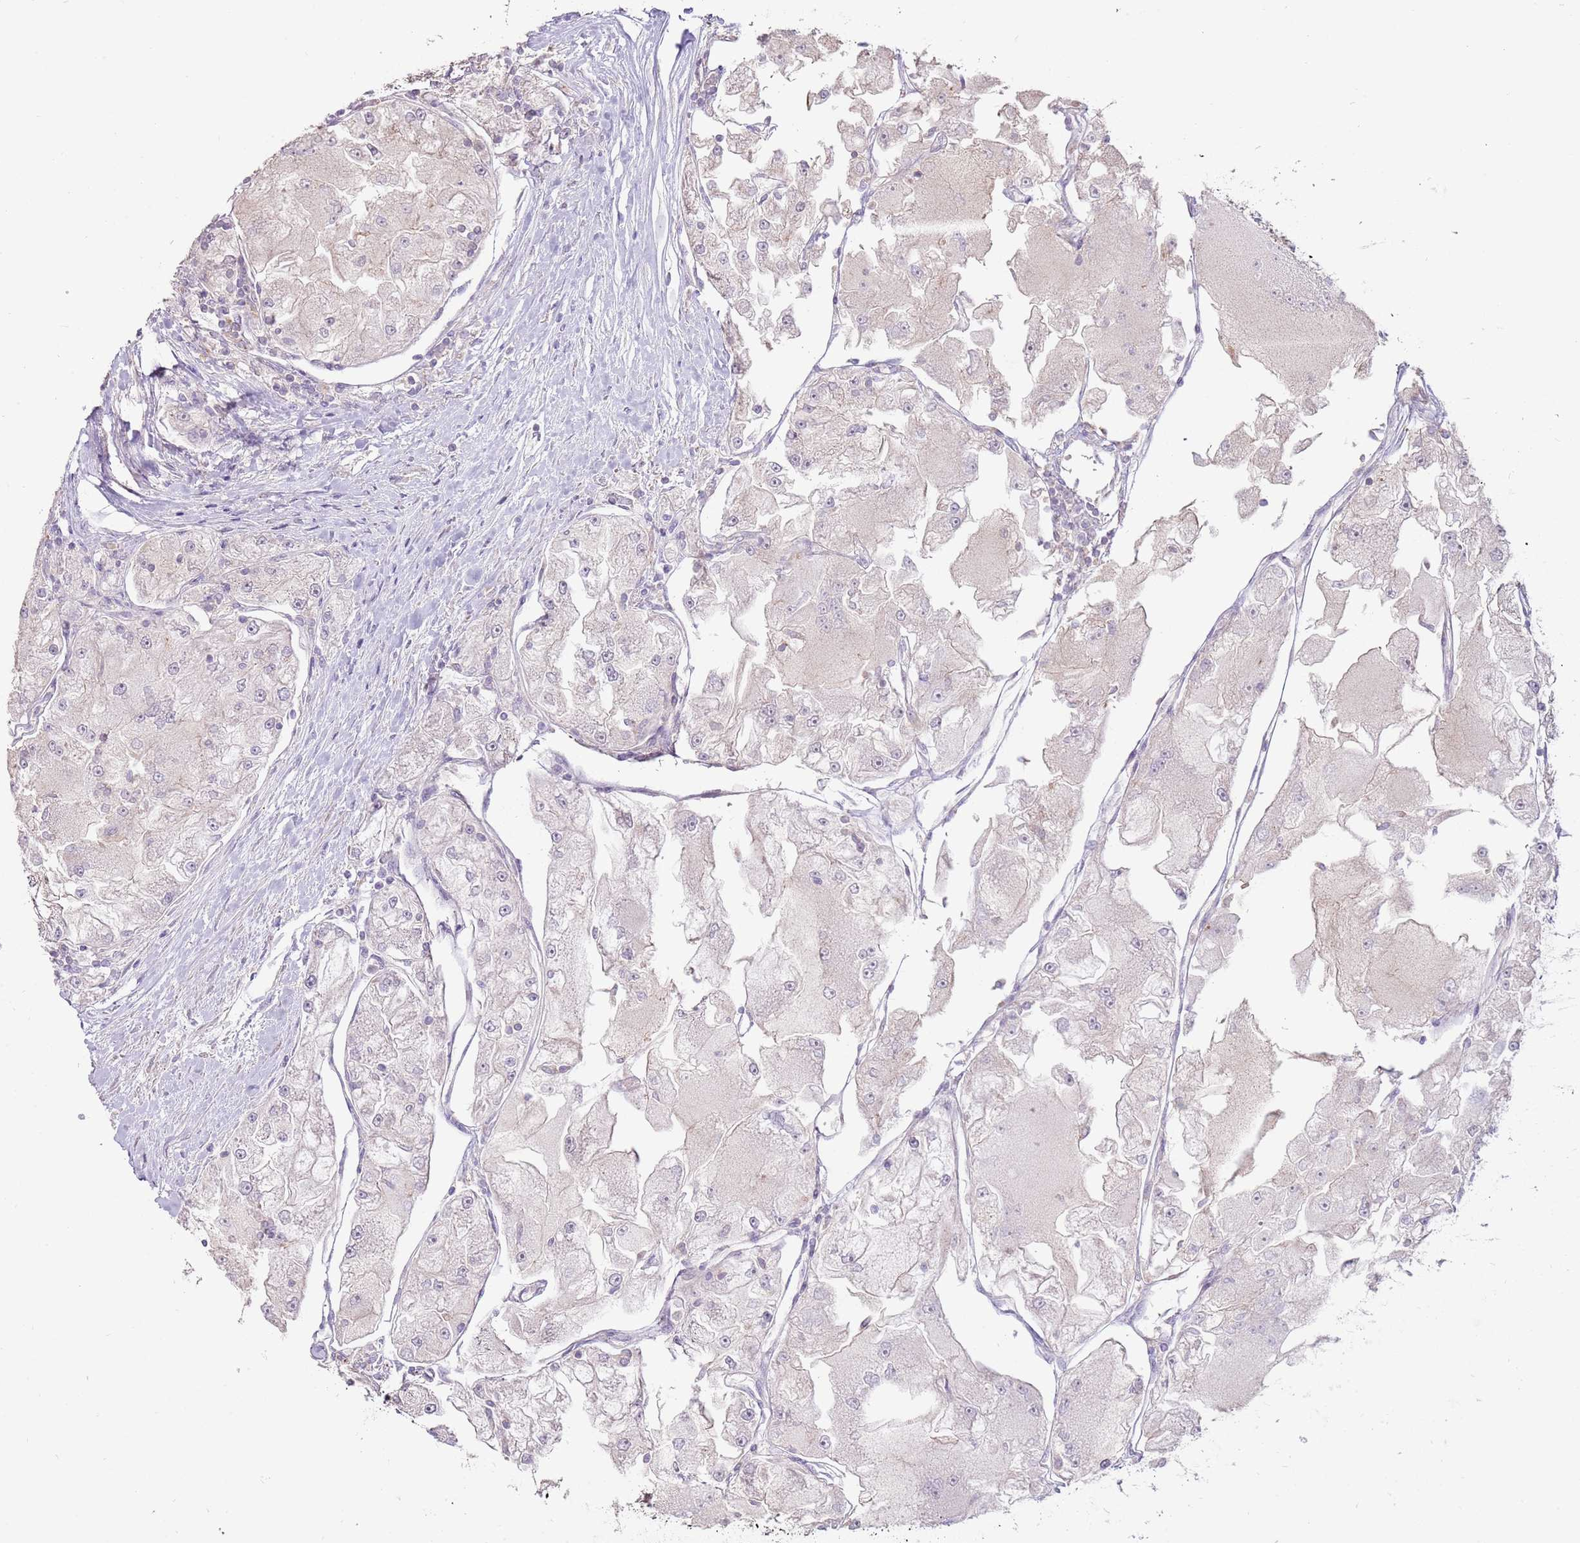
{"staining": {"intensity": "negative", "quantity": "none", "location": "none"}, "tissue": "renal cancer", "cell_type": "Tumor cells", "image_type": "cancer", "snomed": [{"axis": "morphology", "description": "Adenocarcinoma, NOS"}, {"axis": "topography", "description": "Kidney"}], "caption": "Micrograph shows no protein positivity in tumor cells of renal cancer (adenocarcinoma) tissue. (Brightfield microscopy of DAB immunohistochemistry at high magnification).", "gene": "SPATA31D1", "patient": {"sex": "female", "age": 72}}